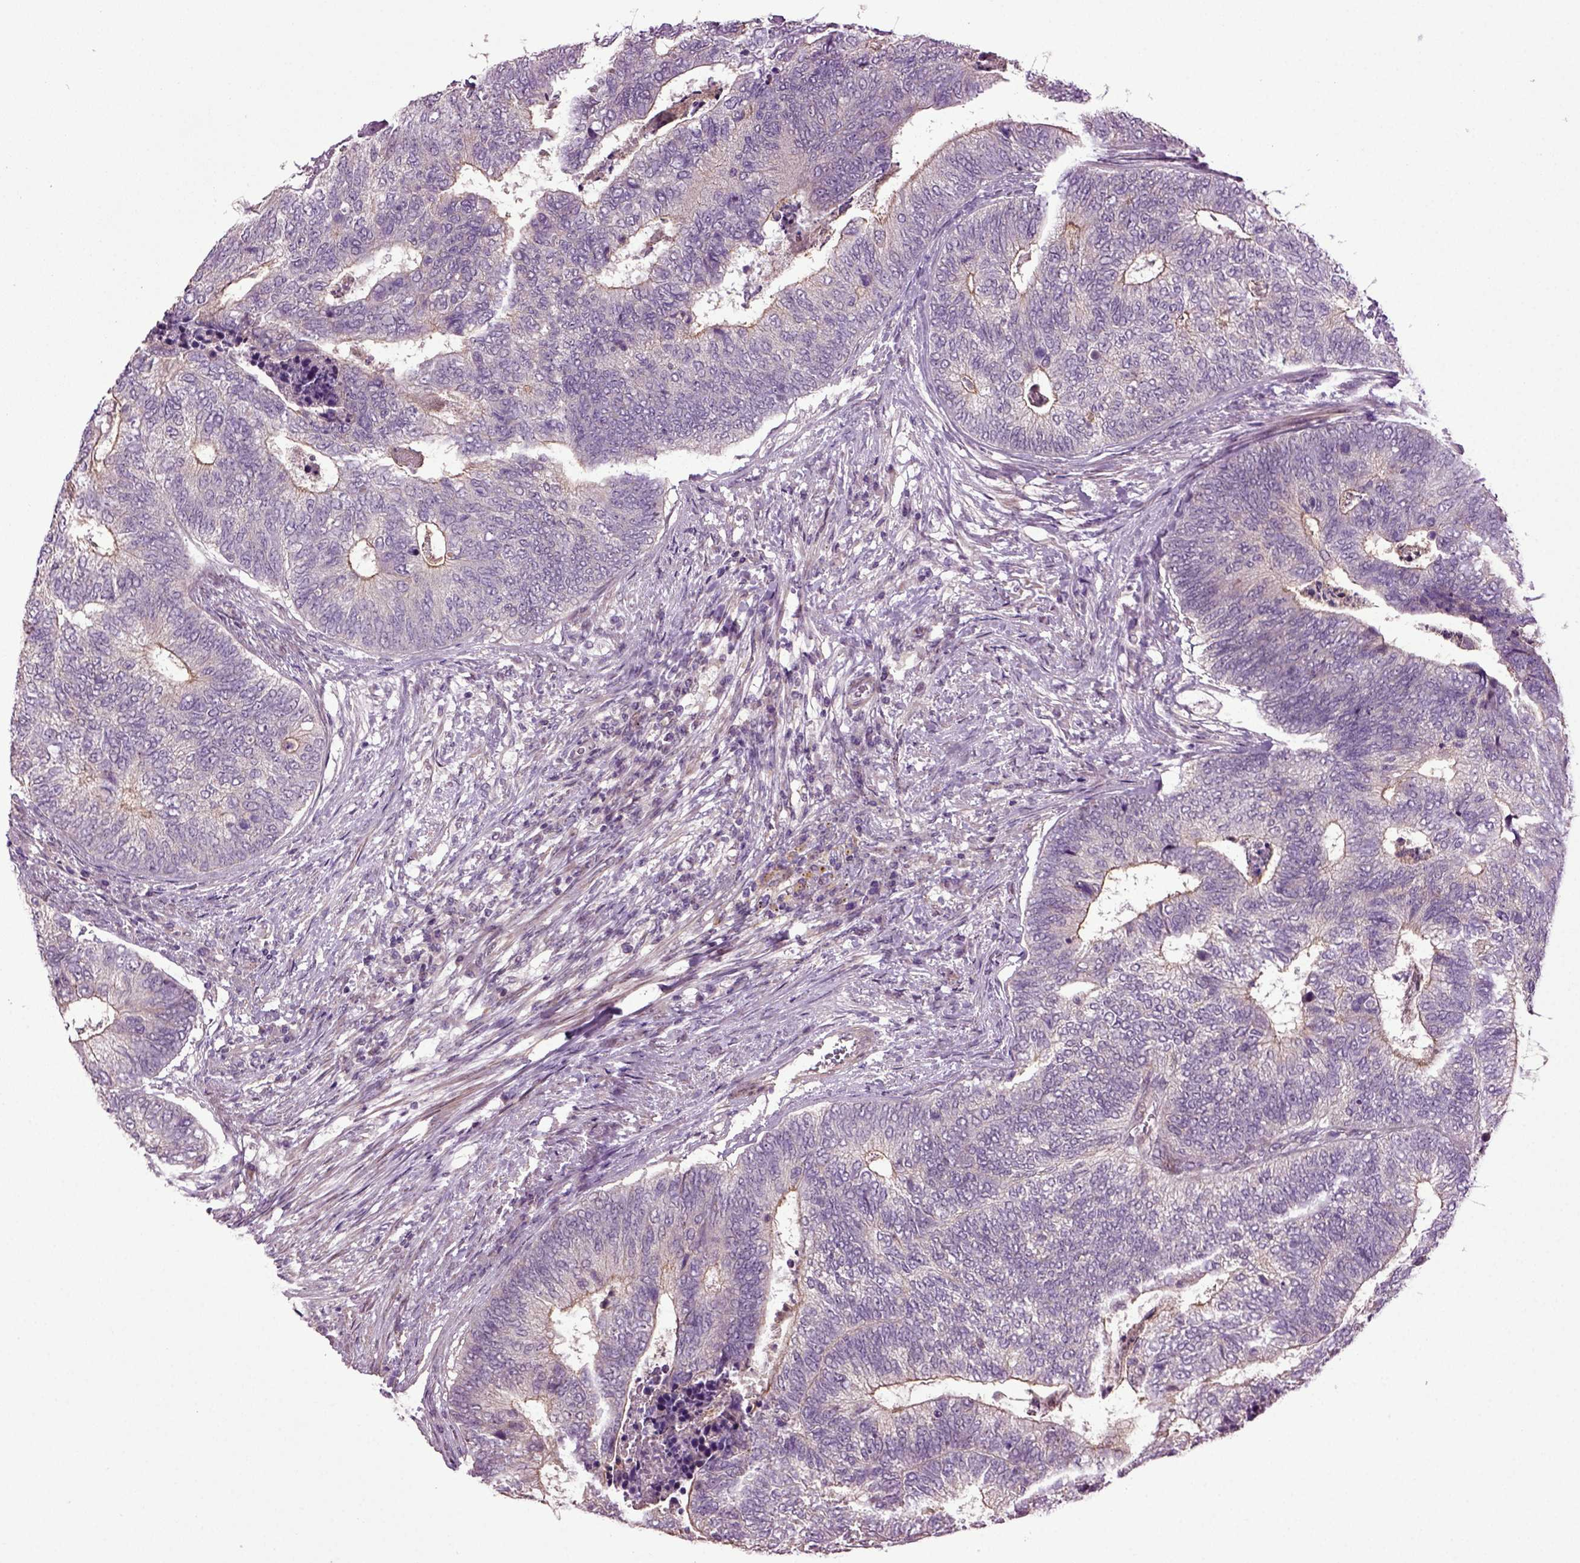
{"staining": {"intensity": "moderate", "quantity": "<25%", "location": "cytoplasmic/membranous"}, "tissue": "colorectal cancer", "cell_type": "Tumor cells", "image_type": "cancer", "snomed": [{"axis": "morphology", "description": "Adenocarcinoma, NOS"}, {"axis": "topography", "description": "Colon"}], "caption": "This is a micrograph of immunohistochemistry staining of adenocarcinoma (colorectal), which shows moderate staining in the cytoplasmic/membranous of tumor cells.", "gene": "HAGHL", "patient": {"sex": "female", "age": 67}}